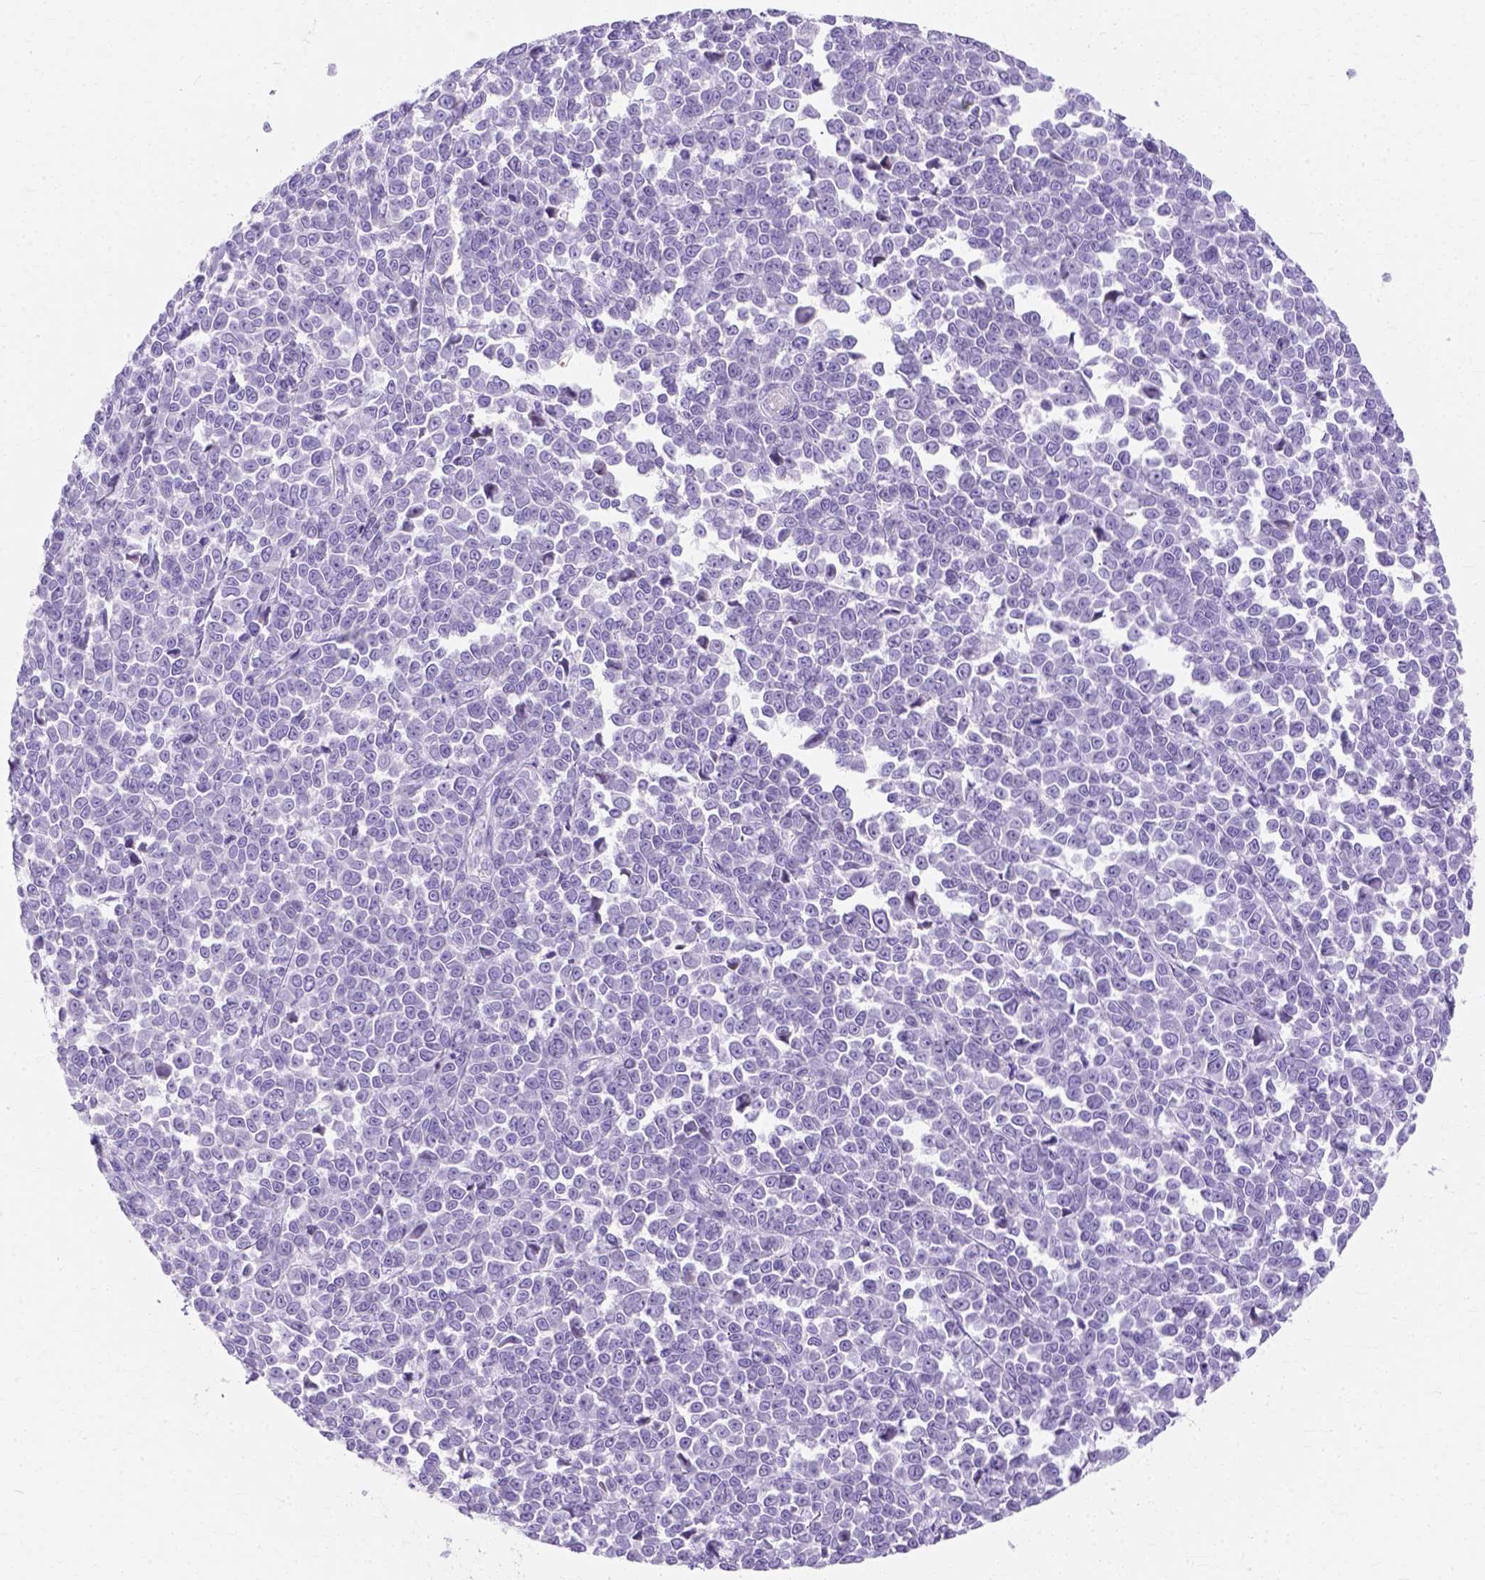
{"staining": {"intensity": "negative", "quantity": "none", "location": "none"}, "tissue": "melanoma", "cell_type": "Tumor cells", "image_type": "cancer", "snomed": [{"axis": "morphology", "description": "Malignant melanoma, NOS"}, {"axis": "topography", "description": "Skin"}], "caption": "Malignant melanoma was stained to show a protein in brown. There is no significant expression in tumor cells.", "gene": "MYH15", "patient": {"sex": "female", "age": 95}}